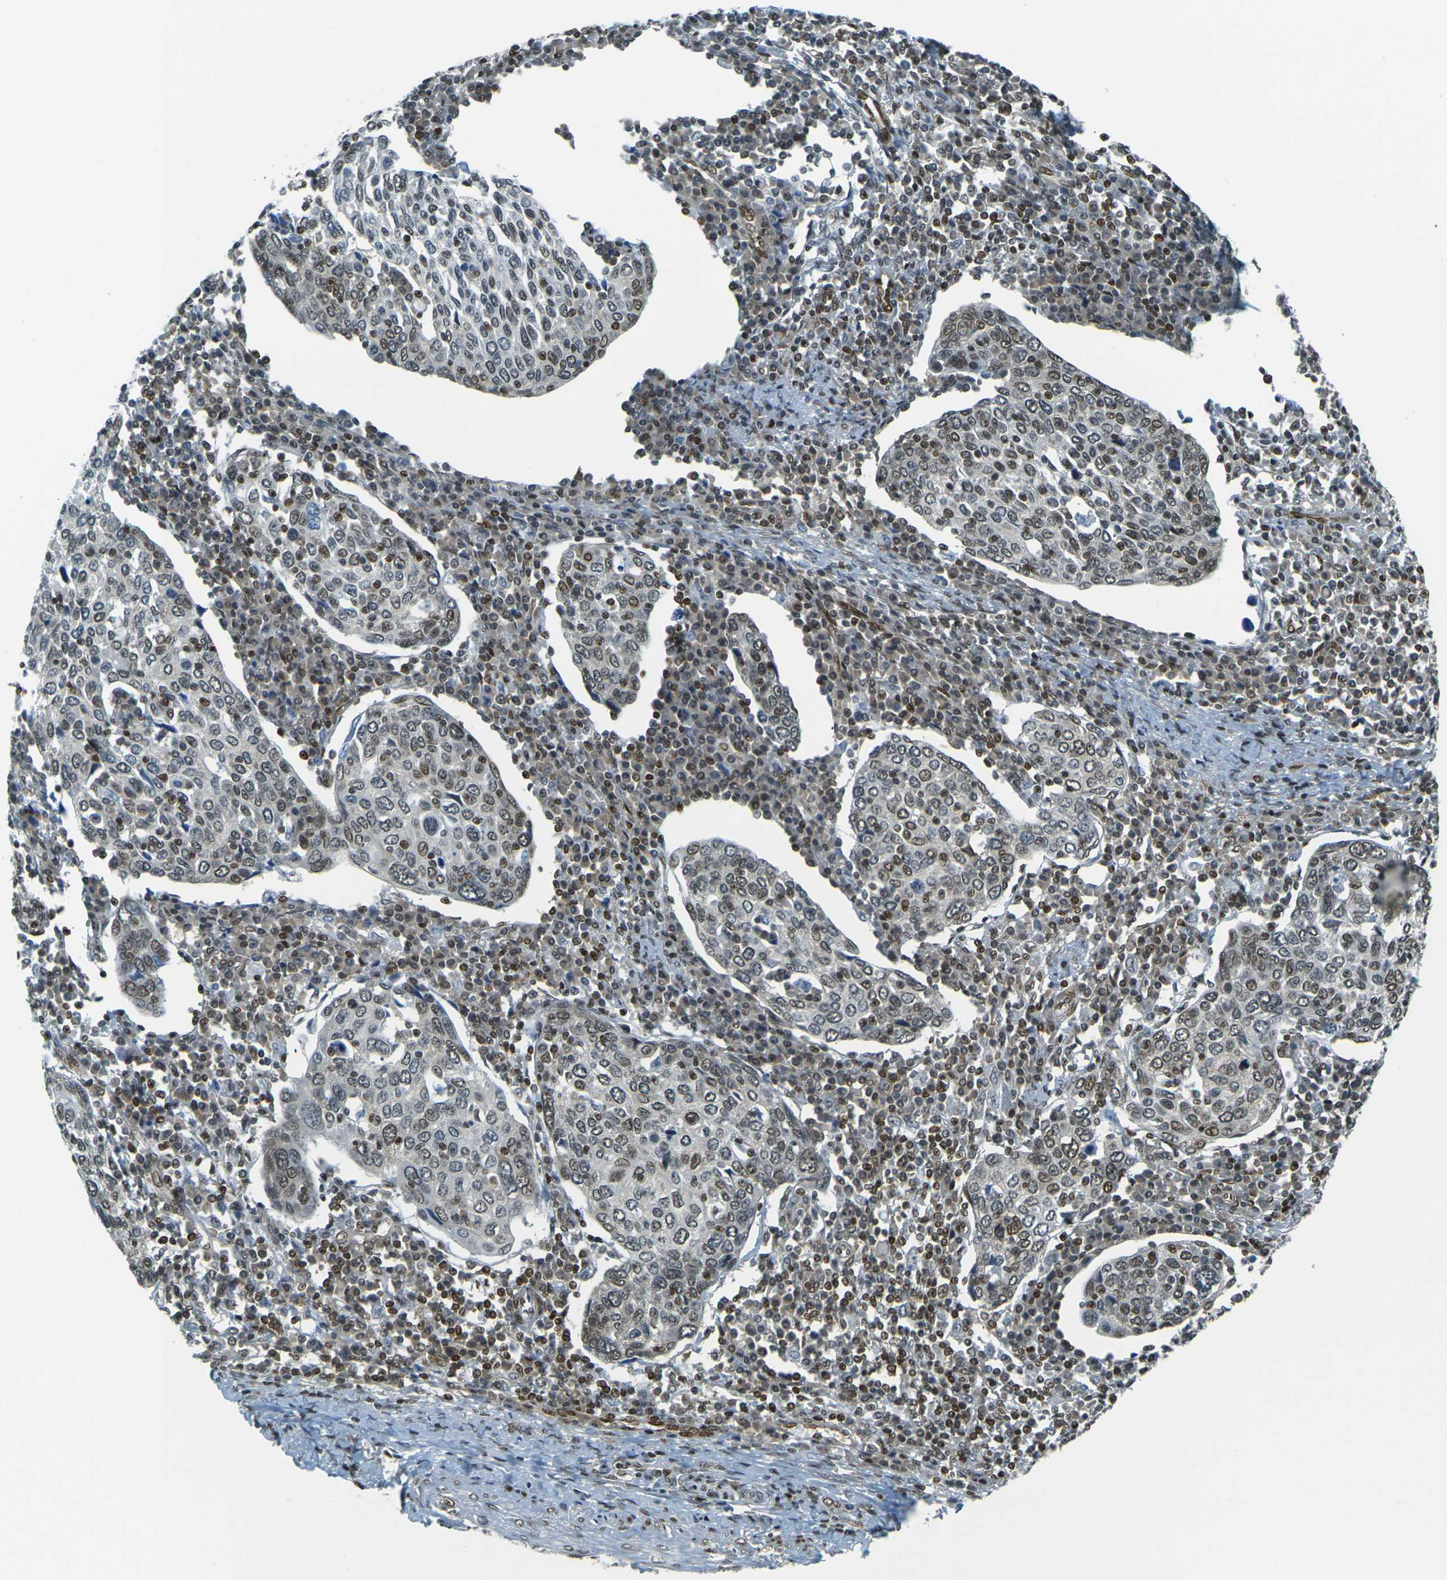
{"staining": {"intensity": "moderate", "quantity": ">75%", "location": "nuclear"}, "tissue": "cervical cancer", "cell_type": "Tumor cells", "image_type": "cancer", "snomed": [{"axis": "morphology", "description": "Squamous cell carcinoma, NOS"}, {"axis": "topography", "description": "Cervix"}], "caption": "A brown stain shows moderate nuclear positivity of a protein in human cervical cancer (squamous cell carcinoma) tumor cells.", "gene": "NHEJ1", "patient": {"sex": "female", "age": 40}}